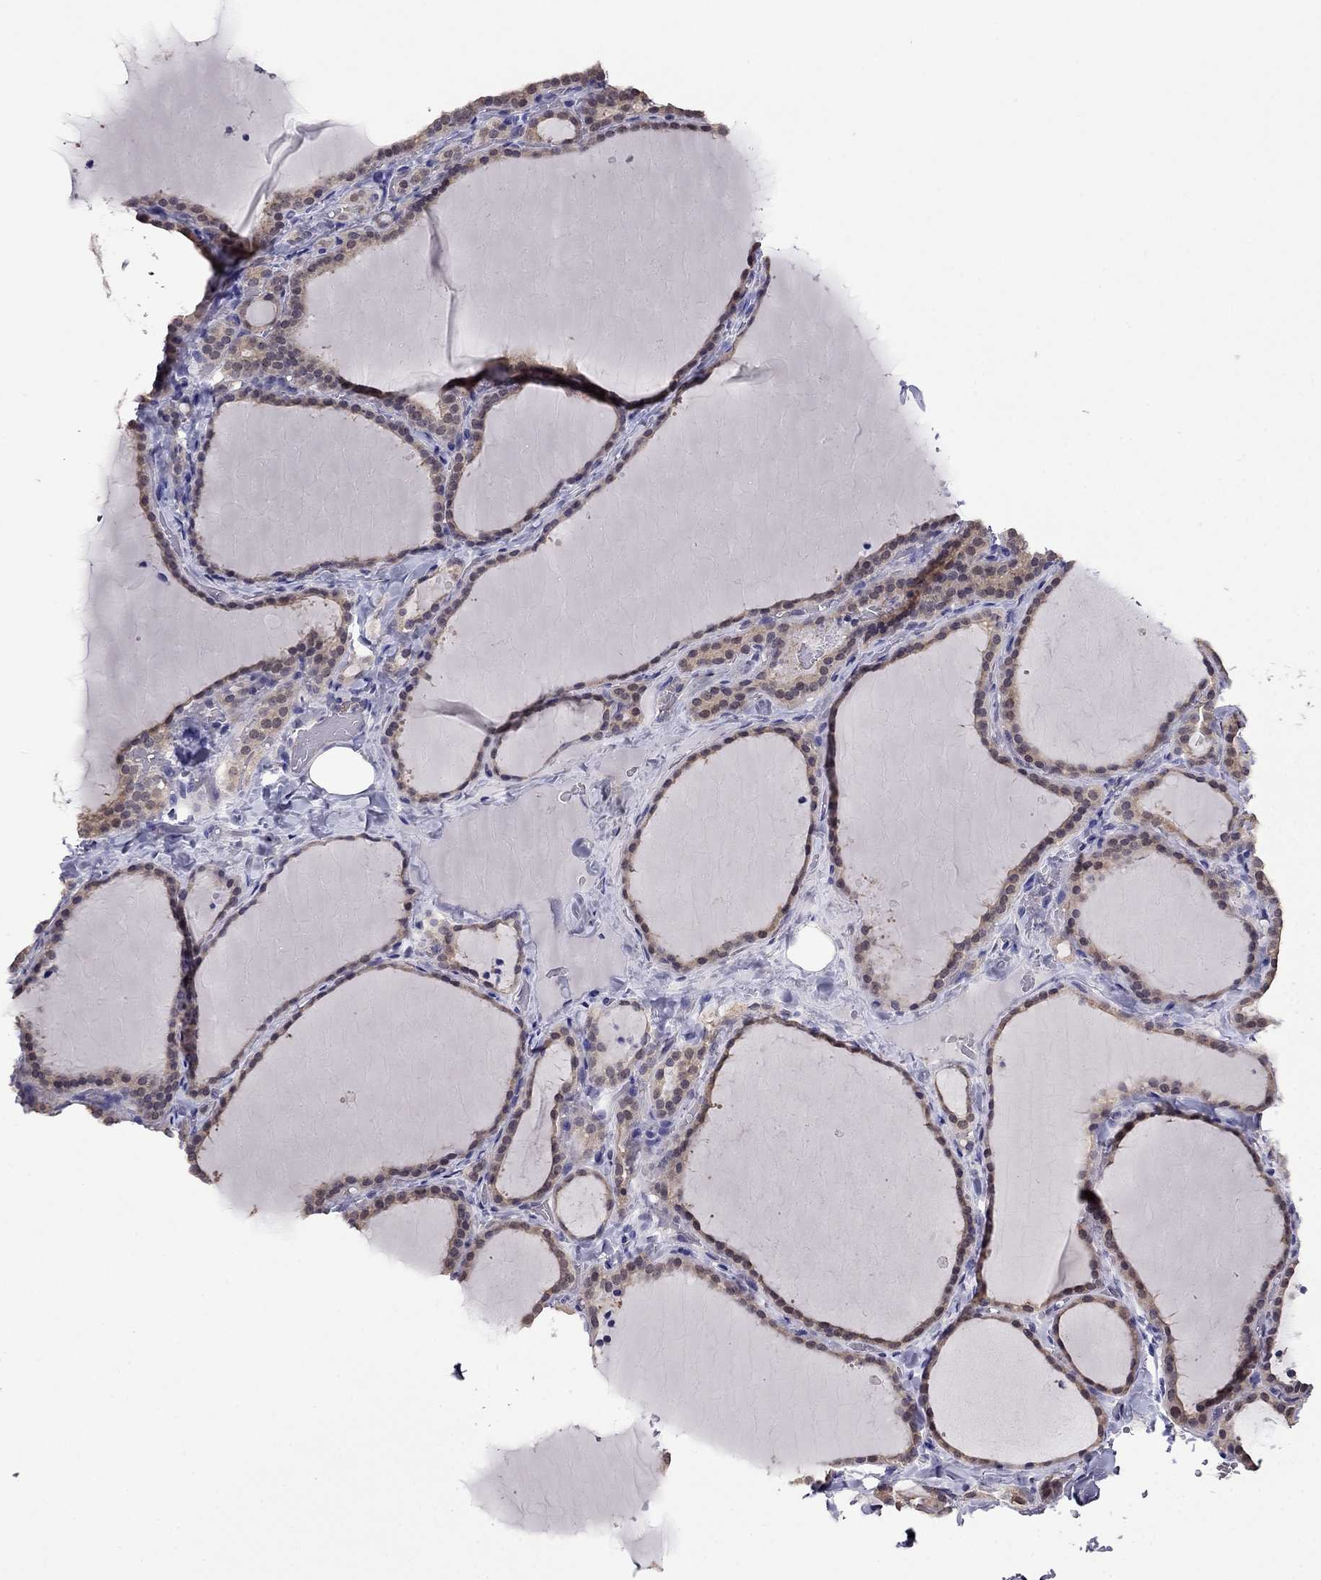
{"staining": {"intensity": "moderate", "quantity": ">75%", "location": "cytoplasmic/membranous"}, "tissue": "thyroid gland", "cell_type": "Glandular cells", "image_type": "normal", "snomed": [{"axis": "morphology", "description": "Normal tissue, NOS"}, {"axis": "topography", "description": "Thyroid gland"}], "caption": "This image reveals immunohistochemistry (IHC) staining of unremarkable thyroid gland, with medium moderate cytoplasmic/membranous expression in approximately >75% of glandular cells.", "gene": "SCNN1D", "patient": {"sex": "female", "age": 22}}